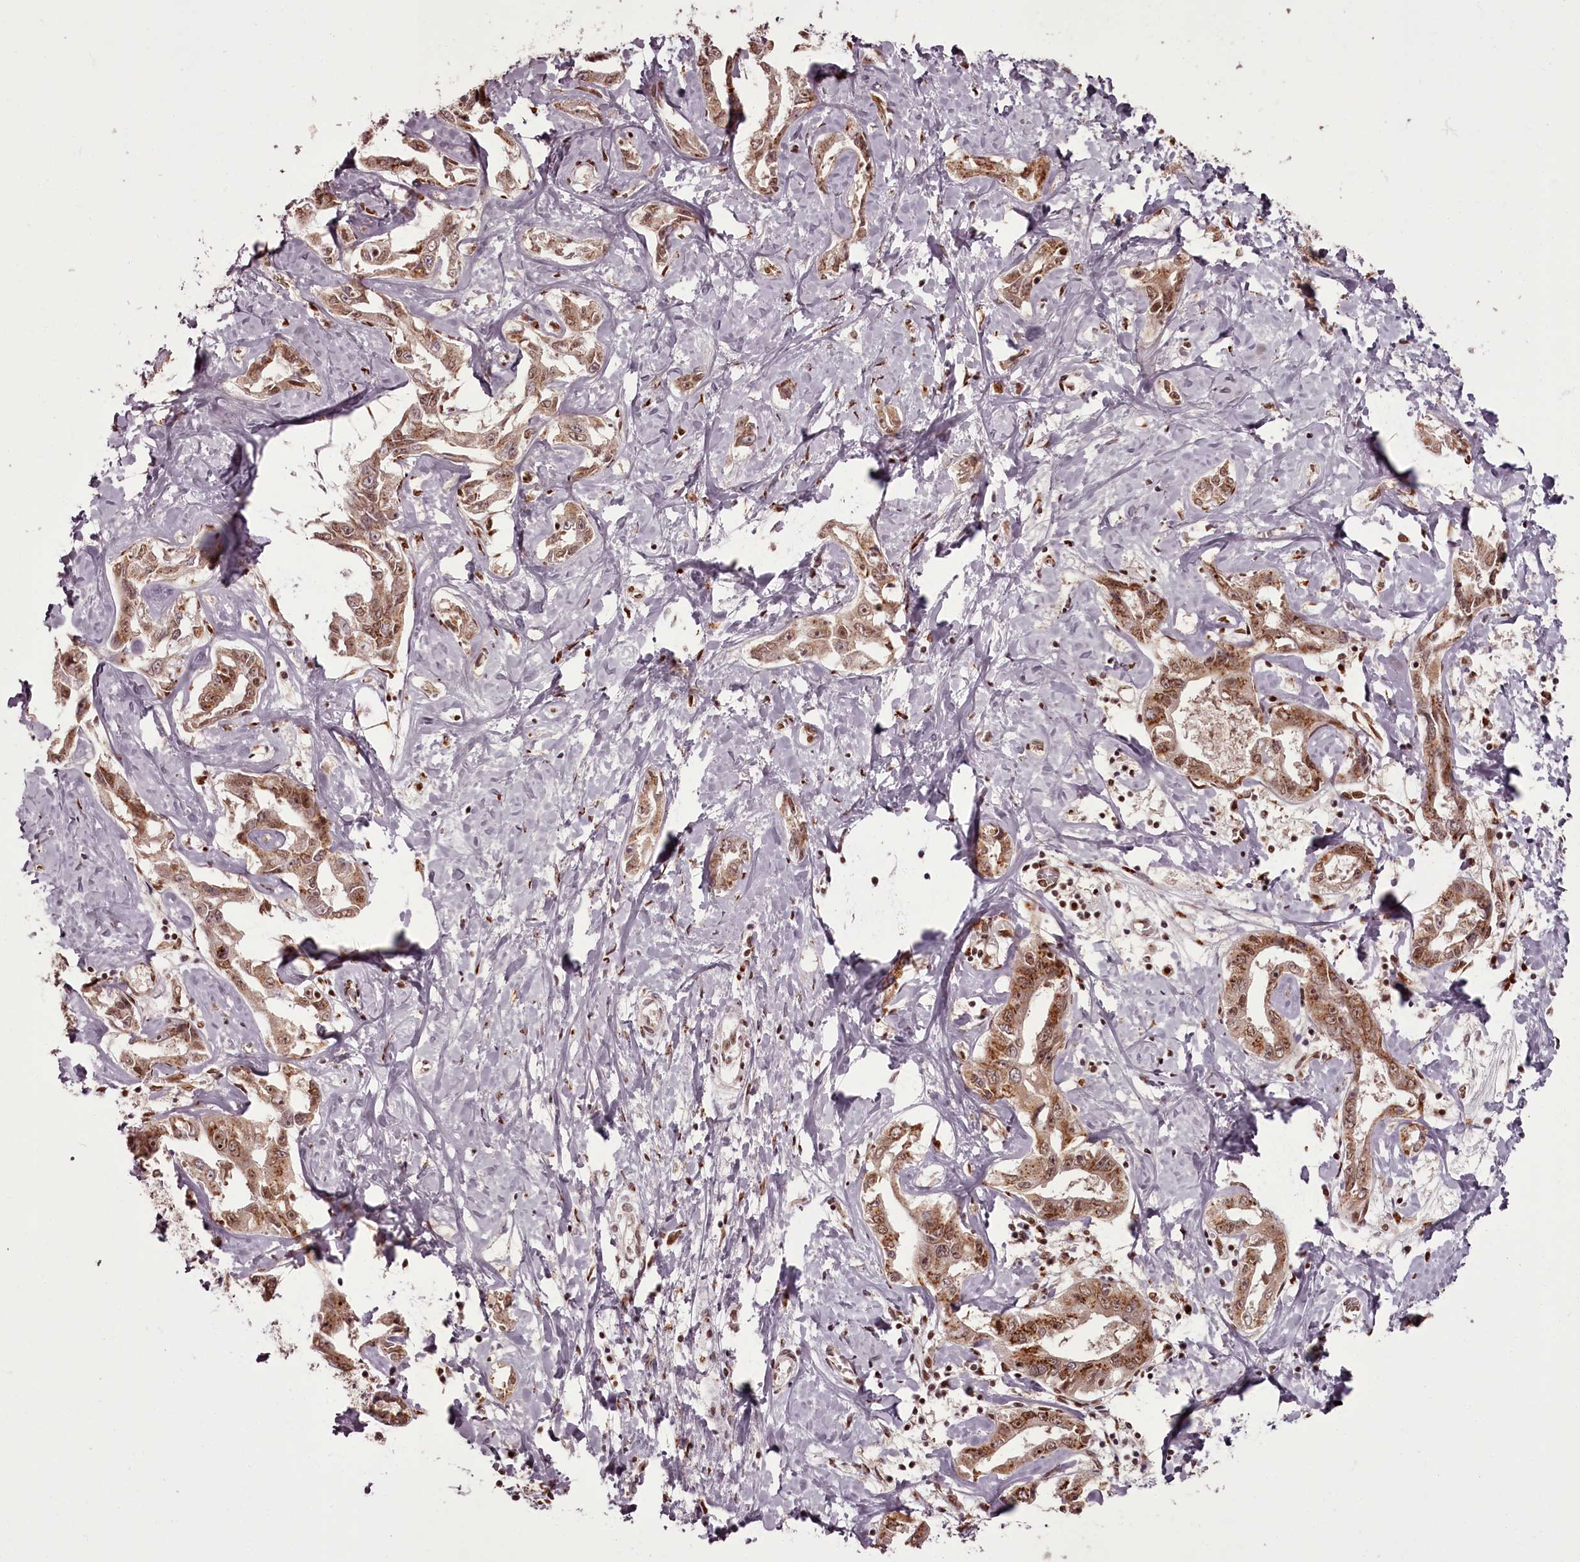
{"staining": {"intensity": "moderate", "quantity": ">75%", "location": "cytoplasmic/membranous,nuclear"}, "tissue": "liver cancer", "cell_type": "Tumor cells", "image_type": "cancer", "snomed": [{"axis": "morphology", "description": "Cholangiocarcinoma"}, {"axis": "topography", "description": "Liver"}], "caption": "This is an image of immunohistochemistry (IHC) staining of liver cancer (cholangiocarcinoma), which shows moderate expression in the cytoplasmic/membranous and nuclear of tumor cells.", "gene": "CEP83", "patient": {"sex": "male", "age": 59}}